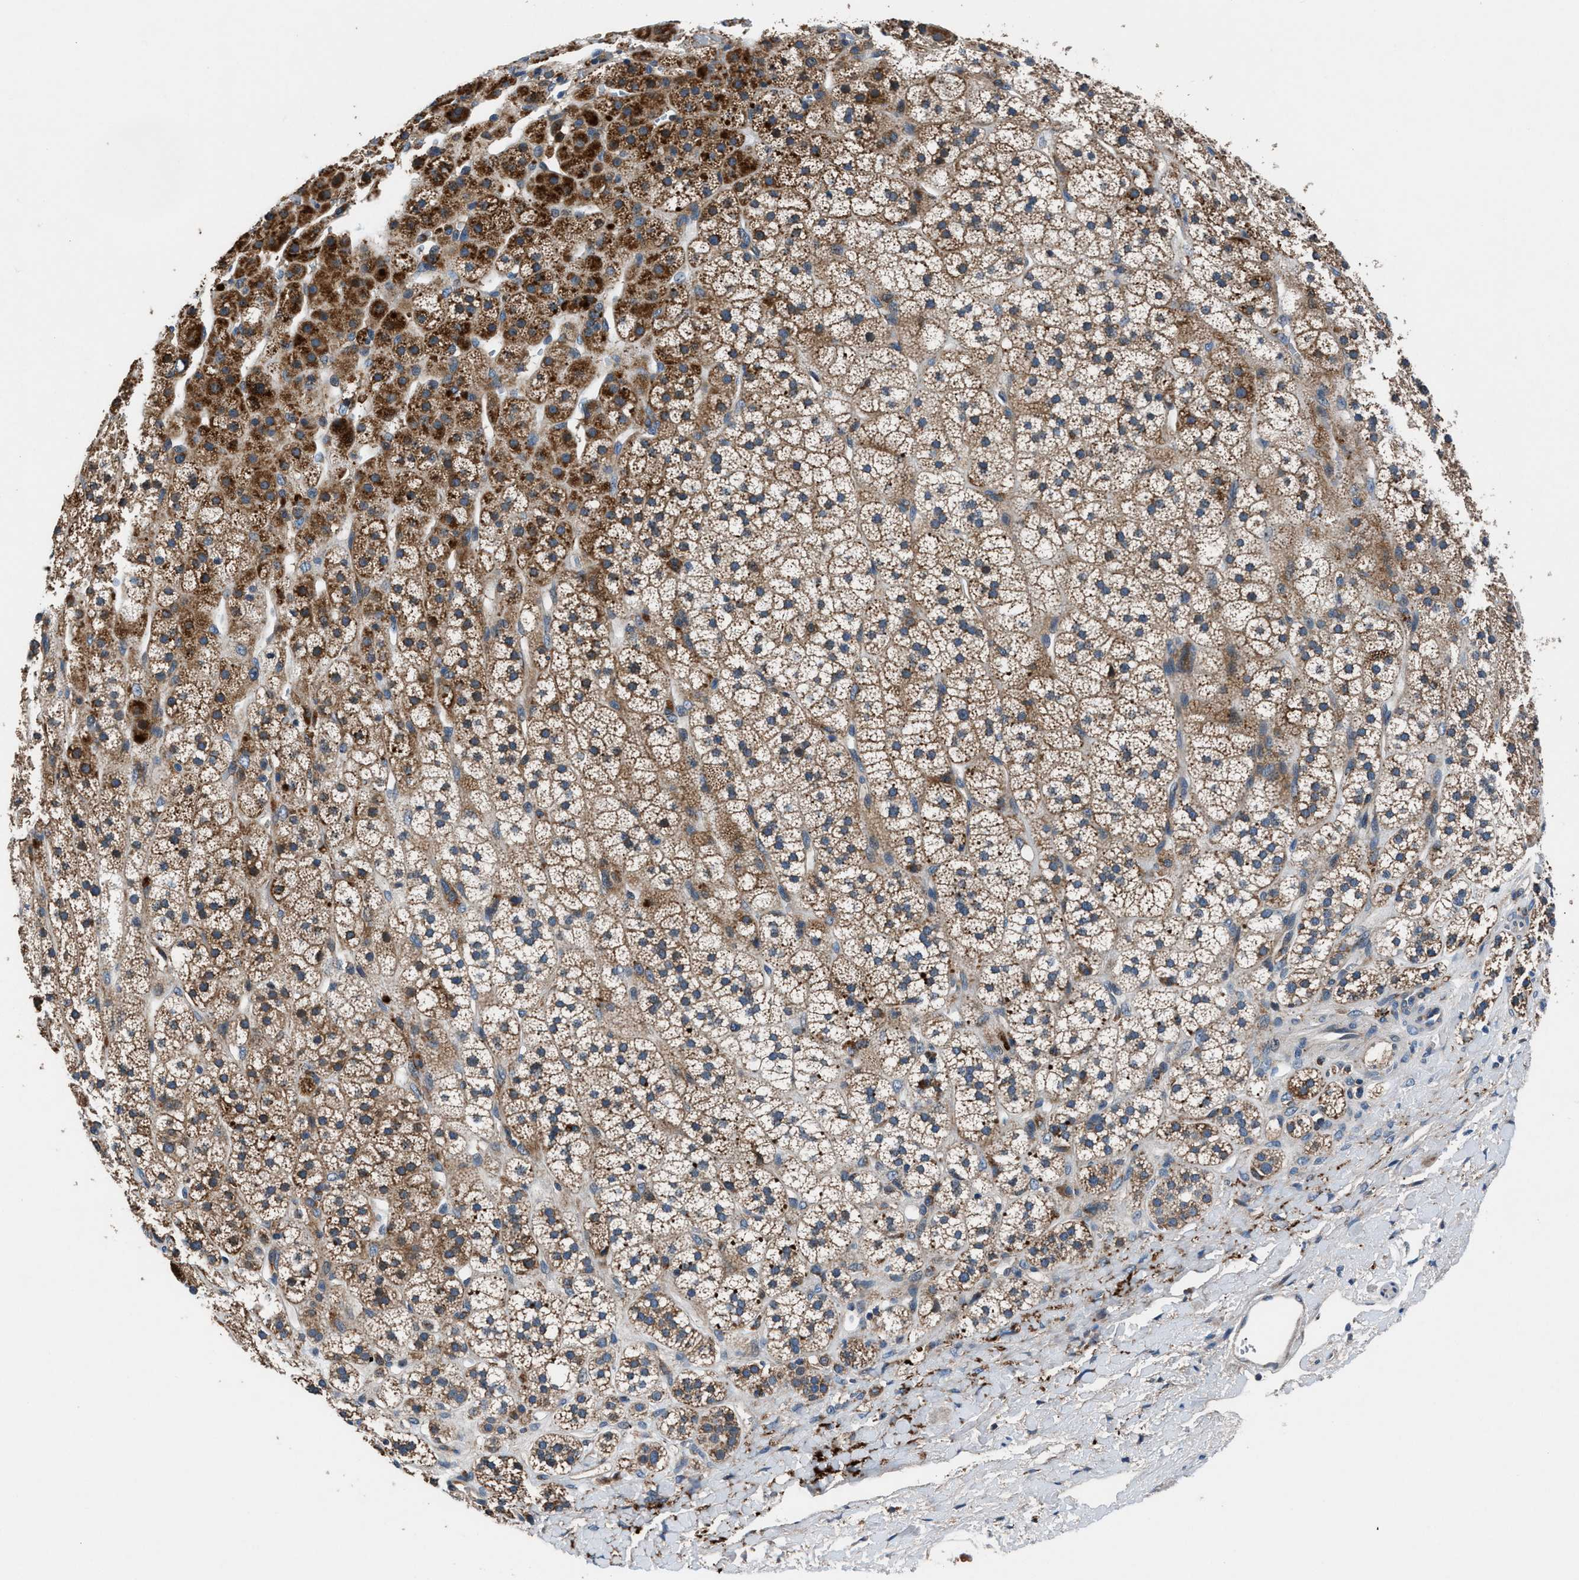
{"staining": {"intensity": "moderate", "quantity": ">75%", "location": "cytoplasmic/membranous"}, "tissue": "adrenal gland", "cell_type": "Glandular cells", "image_type": "normal", "snomed": [{"axis": "morphology", "description": "Normal tissue, NOS"}, {"axis": "topography", "description": "Adrenal gland"}], "caption": "Protein expression analysis of benign human adrenal gland reveals moderate cytoplasmic/membranous expression in about >75% of glandular cells. (DAB (3,3'-diaminobenzidine) IHC, brown staining for protein, blue staining for nuclei).", "gene": "FAM221A", "patient": {"sex": "male", "age": 56}}